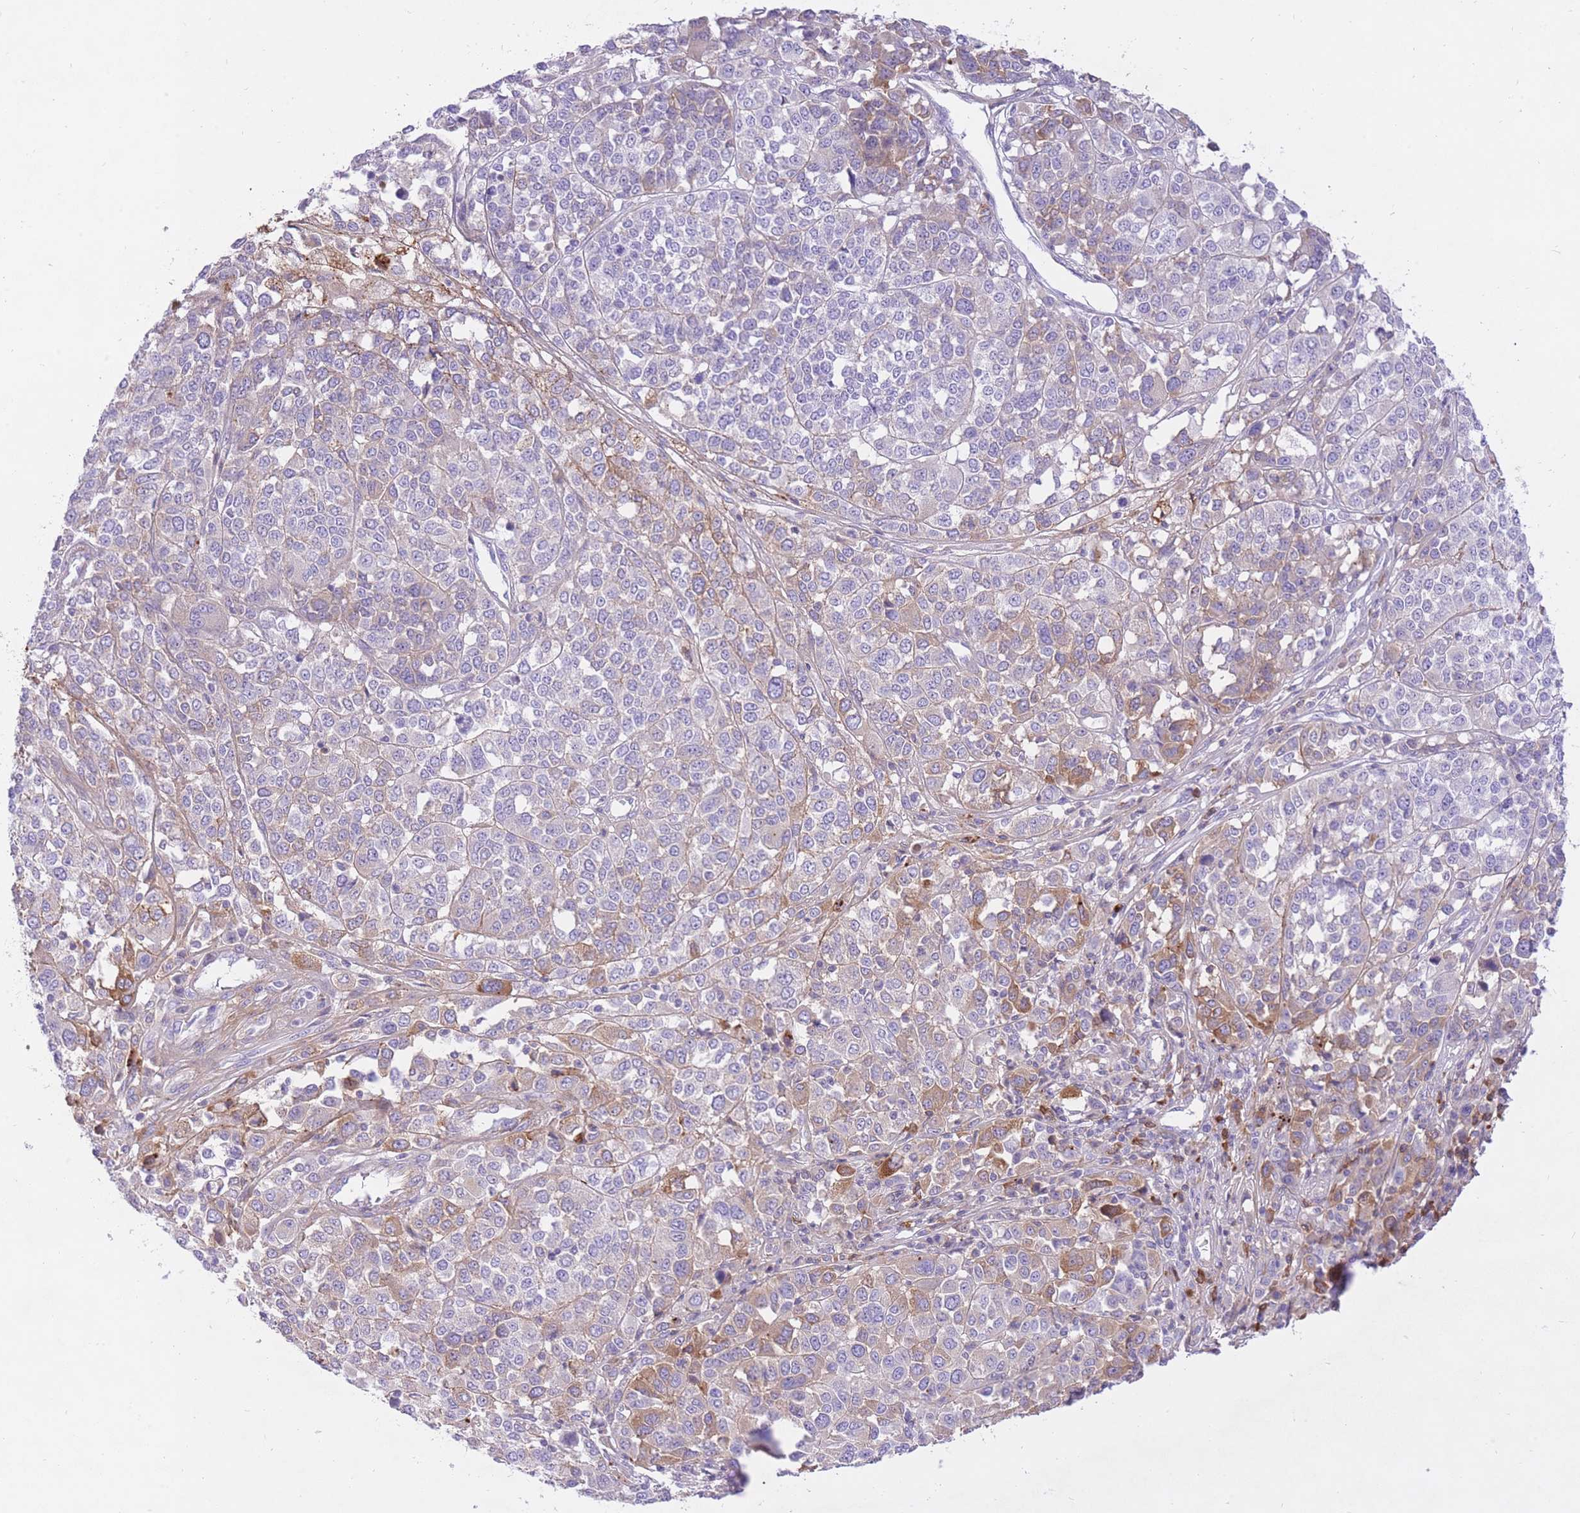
{"staining": {"intensity": "weak", "quantity": "<25%", "location": "cytoplasmic/membranous"}, "tissue": "melanoma", "cell_type": "Tumor cells", "image_type": "cancer", "snomed": [{"axis": "morphology", "description": "Malignant melanoma, Metastatic site"}, {"axis": "topography", "description": "Lymph node"}], "caption": "Immunohistochemistry image of melanoma stained for a protein (brown), which demonstrates no staining in tumor cells. Brightfield microscopy of IHC stained with DAB (3,3'-diaminobenzidine) (brown) and hematoxylin (blue), captured at high magnification.", "gene": "HRG", "patient": {"sex": "male", "age": 44}}